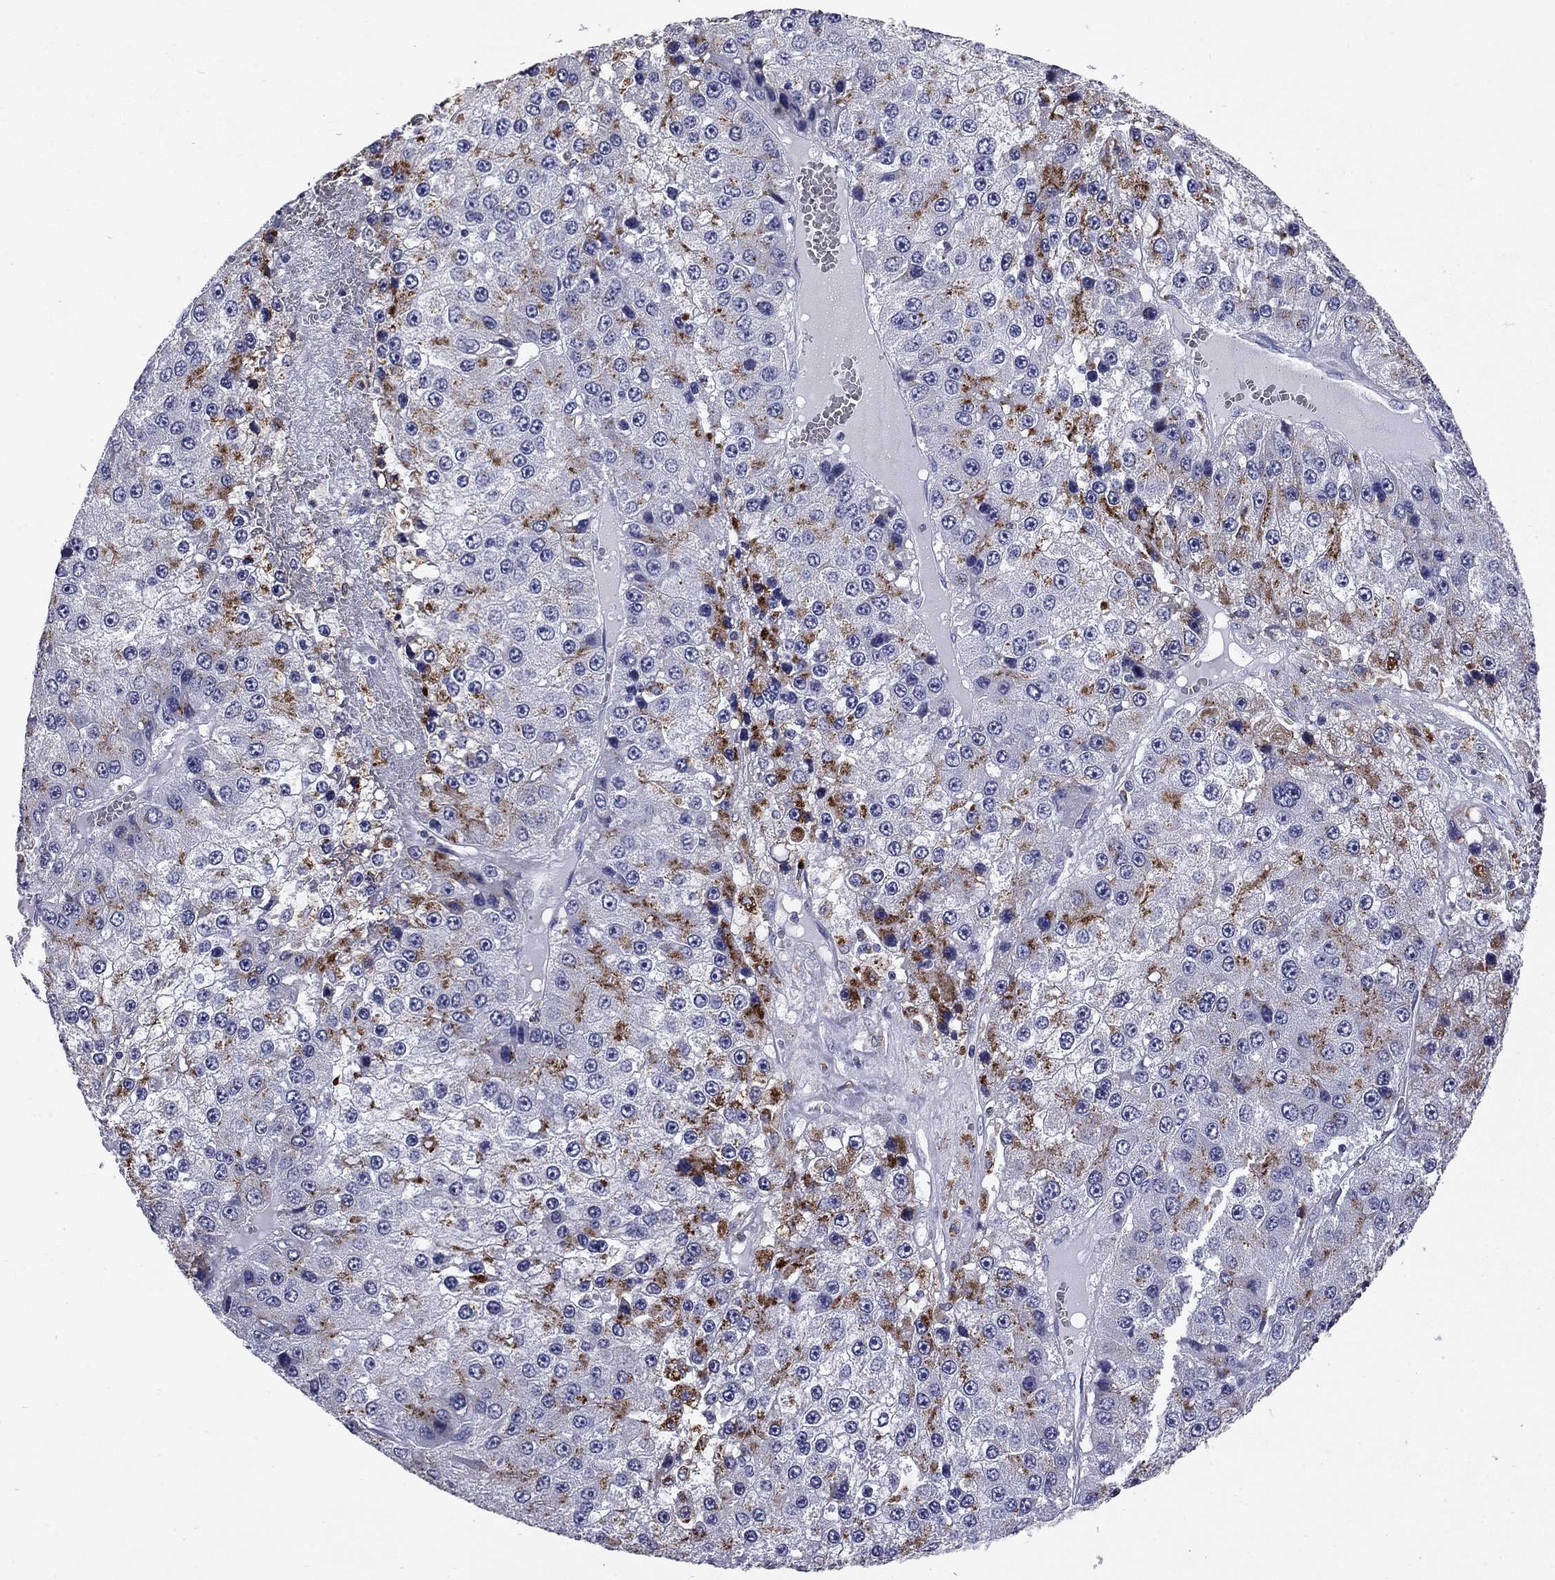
{"staining": {"intensity": "negative", "quantity": "none", "location": "none"}, "tissue": "liver cancer", "cell_type": "Tumor cells", "image_type": "cancer", "snomed": [{"axis": "morphology", "description": "Carcinoma, Hepatocellular, NOS"}, {"axis": "topography", "description": "Liver"}], "caption": "There is no significant positivity in tumor cells of liver hepatocellular carcinoma.", "gene": "MADCAM1", "patient": {"sex": "female", "age": 73}}